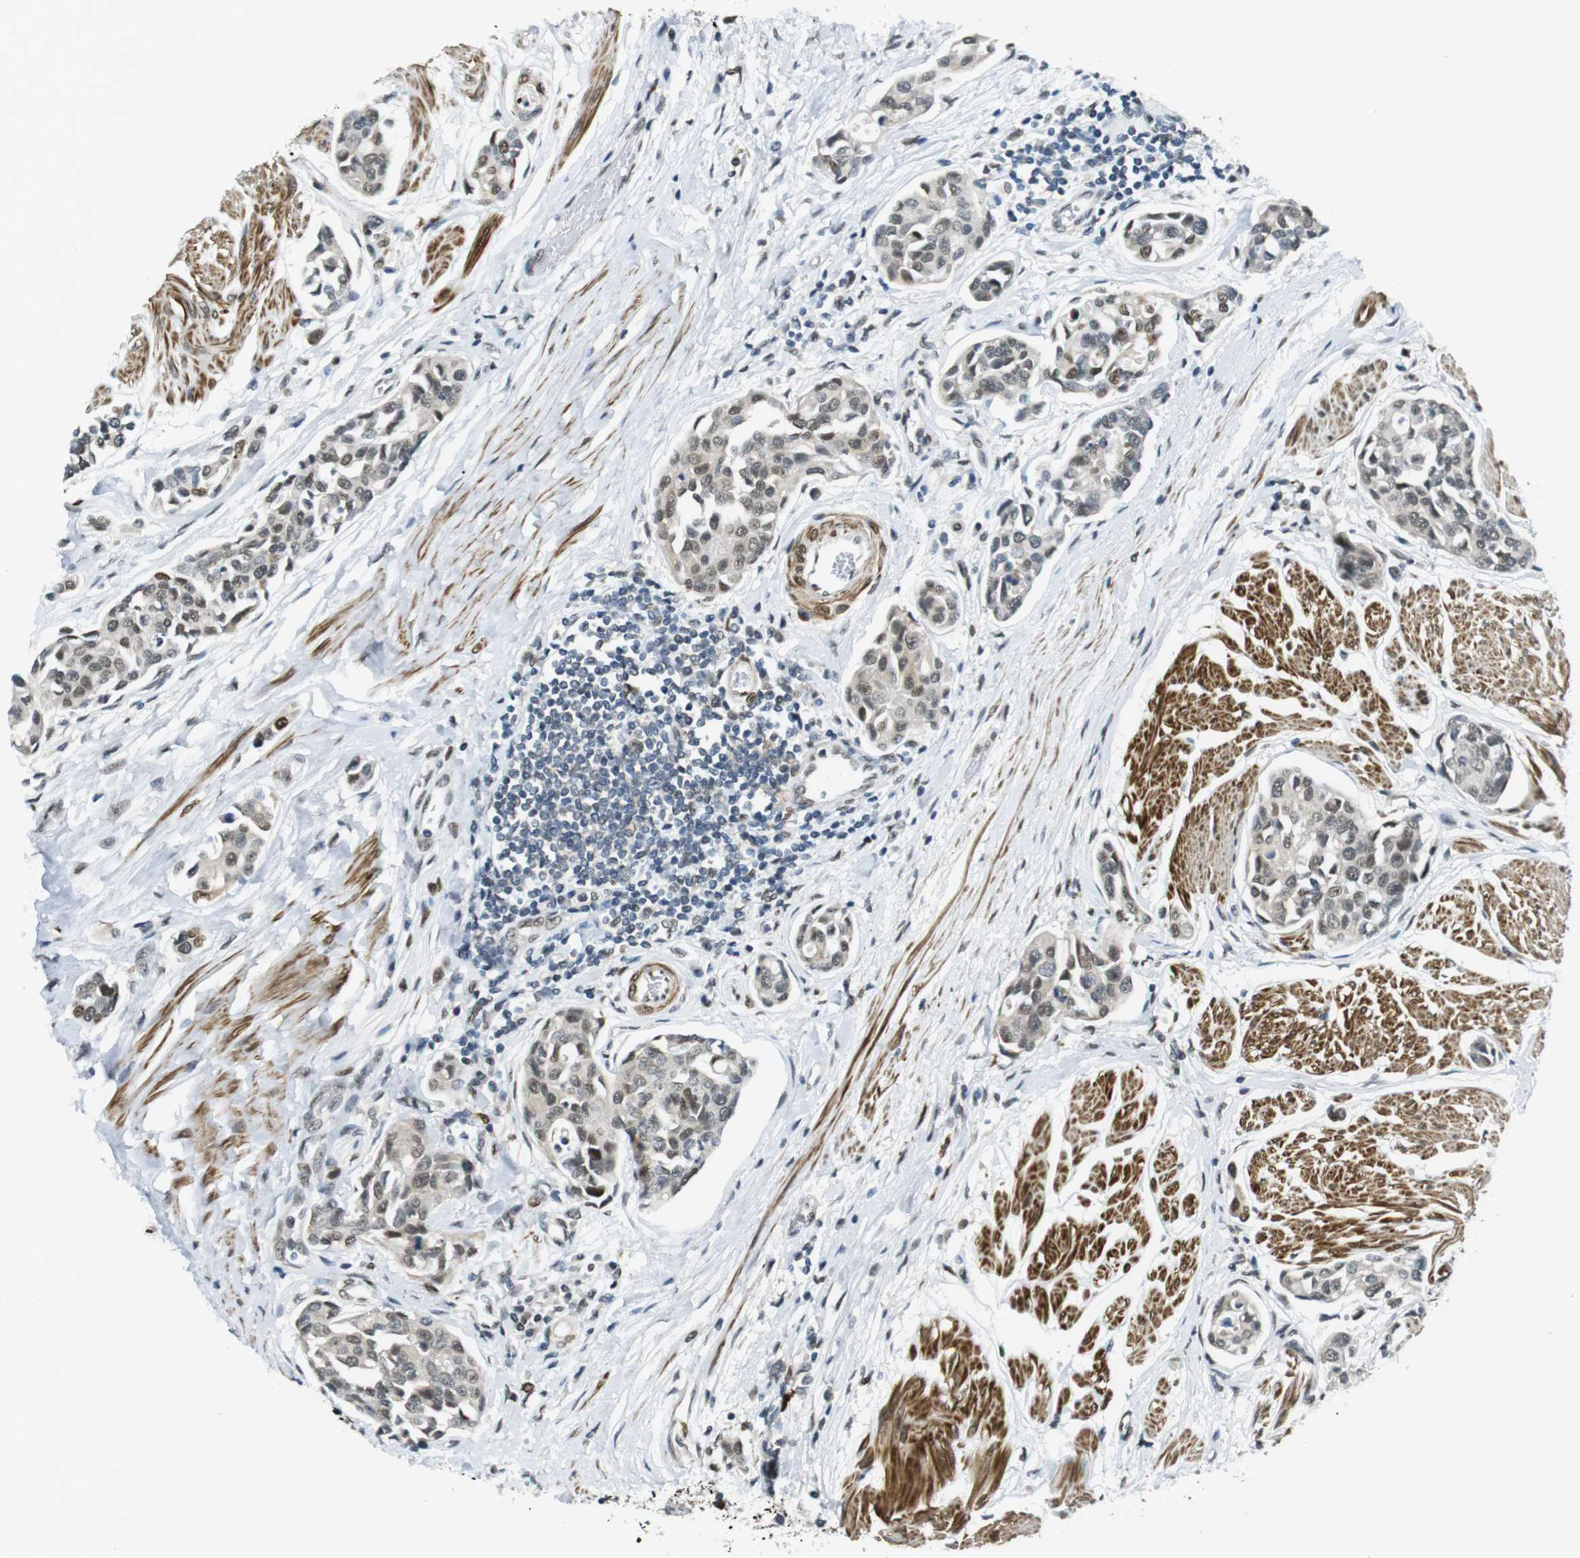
{"staining": {"intensity": "weak", "quantity": "25%-75%", "location": "nuclear"}, "tissue": "urothelial cancer", "cell_type": "Tumor cells", "image_type": "cancer", "snomed": [{"axis": "morphology", "description": "Urothelial carcinoma, High grade"}, {"axis": "topography", "description": "Urinary bladder"}], "caption": "This is an image of immunohistochemistry staining of urothelial carcinoma (high-grade), which shows weak positivity in the nuclear of tumor cells.", "gene": "USP7", "patient": {"sex": "male", "age": 78}}